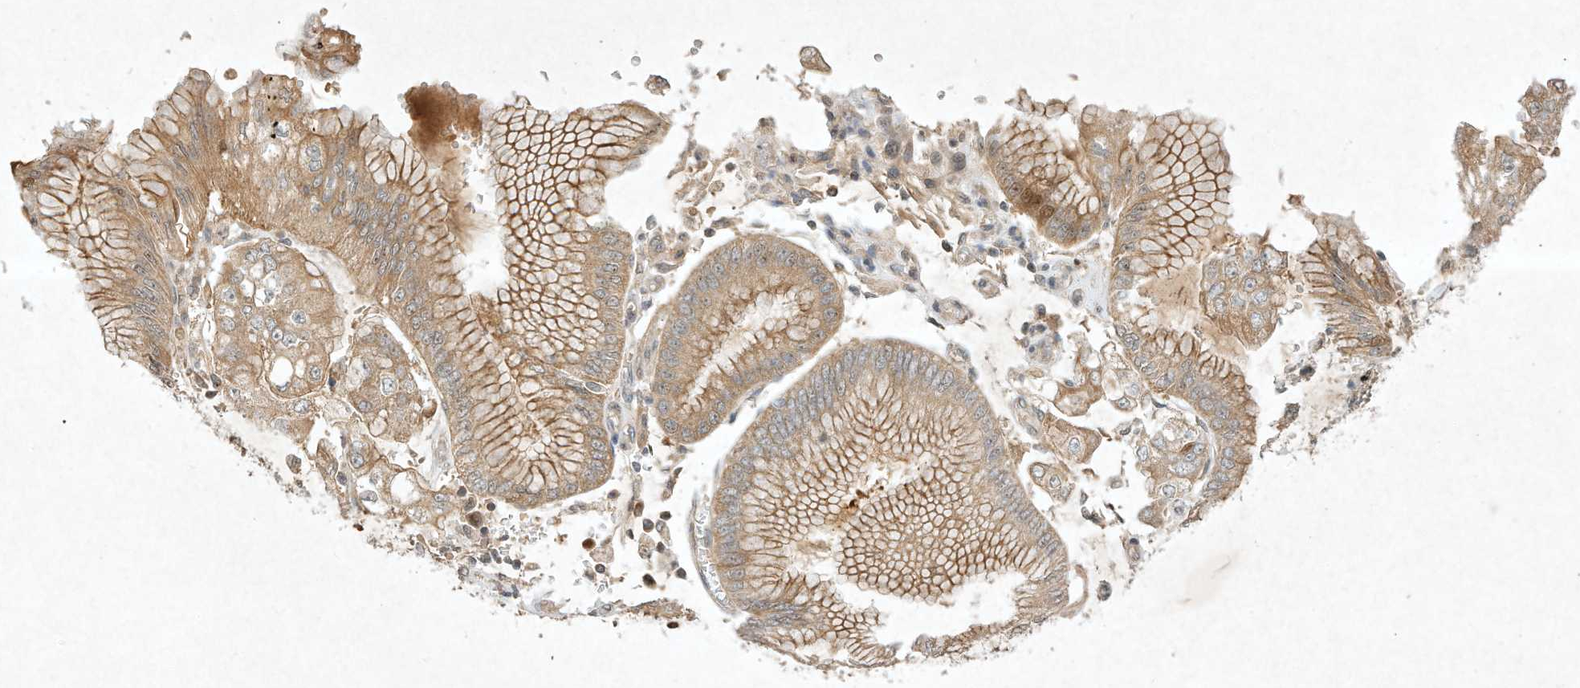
{"staining": {"intensity": "moderate", "quantity": ">75%", "location": "cytoplasmic/membranous"}, "tissue": "stomach cancer", "cell_type": "Tumor cells", "image_type": "cancer", "snomed": [{"axis": "morphology", "description": "Adenocarcinoma, NOS"}, {"axis": "topography", "description": "Stomach"}], "caption": "IHC of stomach adenocarcinoma shows medium levels of moderate cytoplasmic/membranous positivity in approximately >75% of tumor cells.", "gene": "BTRC", "patient": {"sex": "male", "age": 76}}